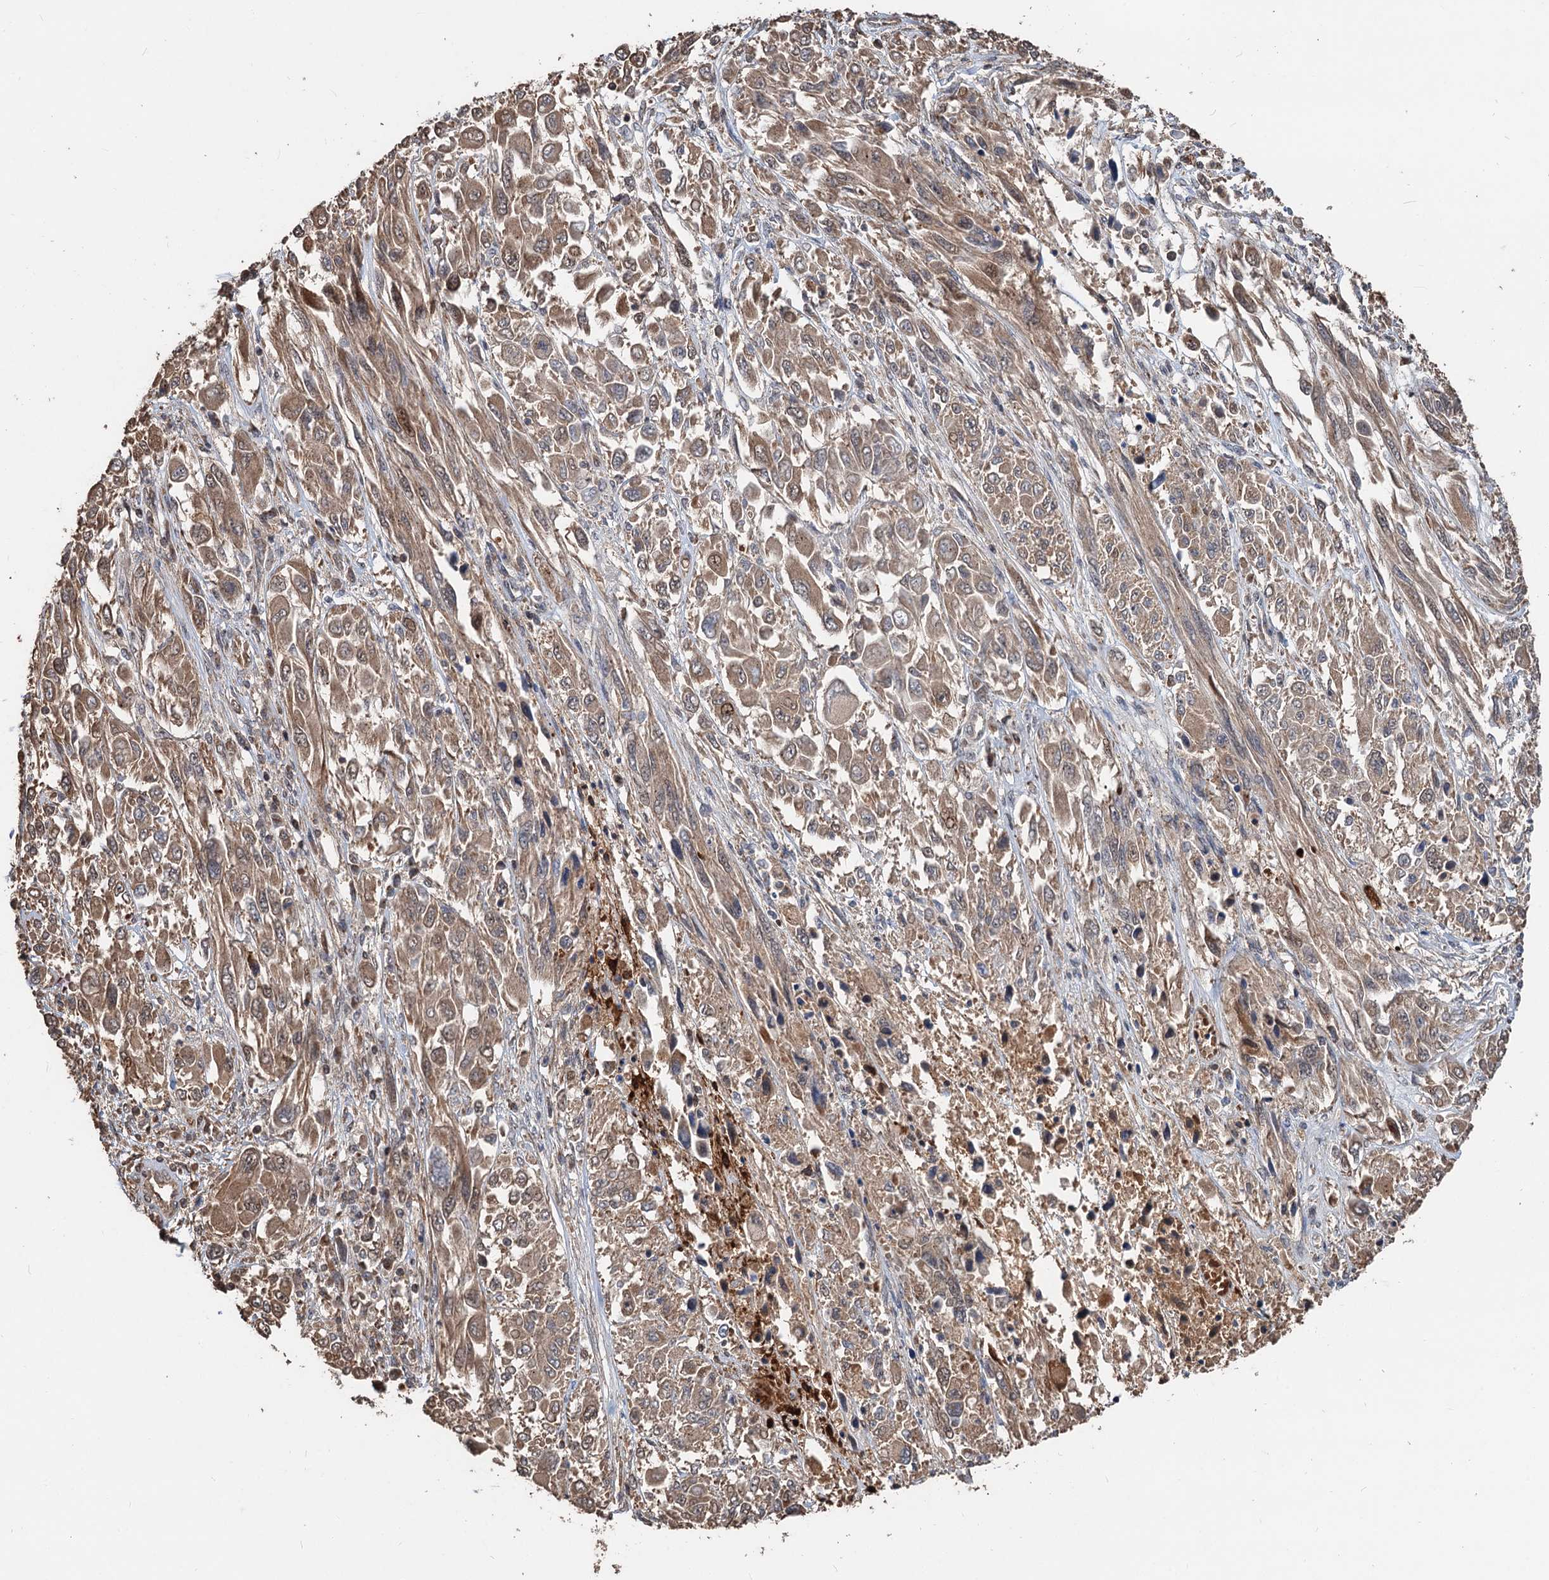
{"staining": {"intensity": "moderate", "quantity": ">75%", "location": "cytoplasmic/membranous"}, "tissue": "melanoma", "cell_type": "Tumor cells", "image_type": "cancer", "snomed": [{"axis": "morphology", "description": "Malignant melanoma, NOS"}, {"axis": "topography", "description": "Skin"}], "caption": "Immunohistochemical staining of malignant melanoma shows medium levels of moderate cytoplasmic/membranous staining in about >75% of tumor cells. (DAB (3,3'-diaminobenzidine) IHC with brightfield microscopy, high magnification).", "gene": "DEXI", "patient": {"sex": "female", "age": 91}}